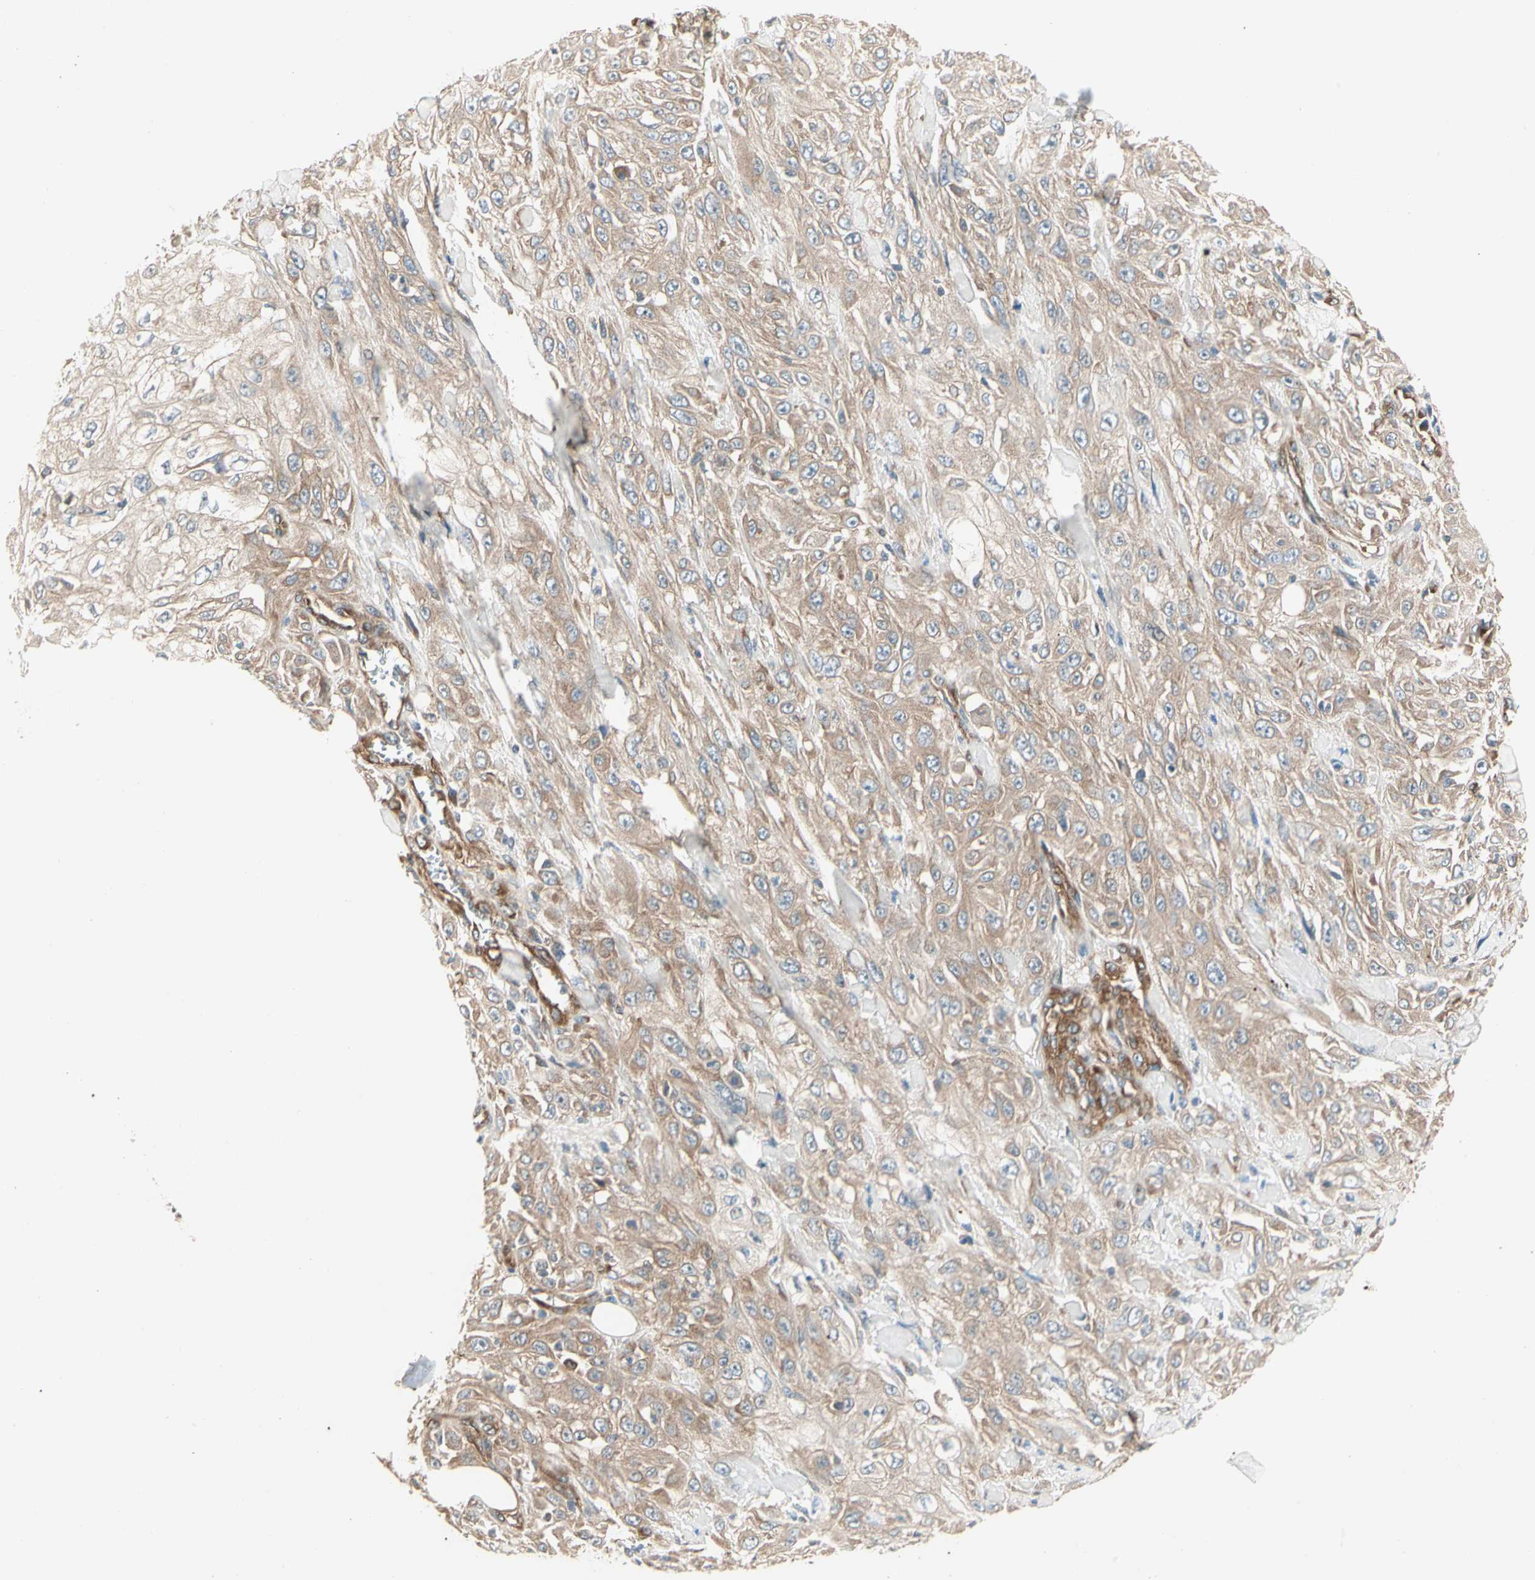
{"staining": {"intensity": "moderate", "quantity": ">75%", "location": "cytoplasmic/membranous"}, "tissue": "skin cancer", "cell_type": "Tumor cells", "image_type": "cancer", "snomed": [{"axis": "morphology", "description": "Squamous cell carcinoma, NOS"}, {"axis": "morphology", "description": "Squamous cell carcinoma, metastatic, NOS"}, {"axis": "topography", "description": "Skin"}, {"axis": "topography", "description": "Lymph node"}], "caption": "Protein expression analysis of human skin metastatic squamous cell carcinoma reveals moderate cytoplasmic/membranous expression in about >75% of tumor cells. (brown staining indicates protein expression, while blue staining denotes nuclei).", "gene": "ROCK2", "patient": {"sex": "male", "age": 75}}